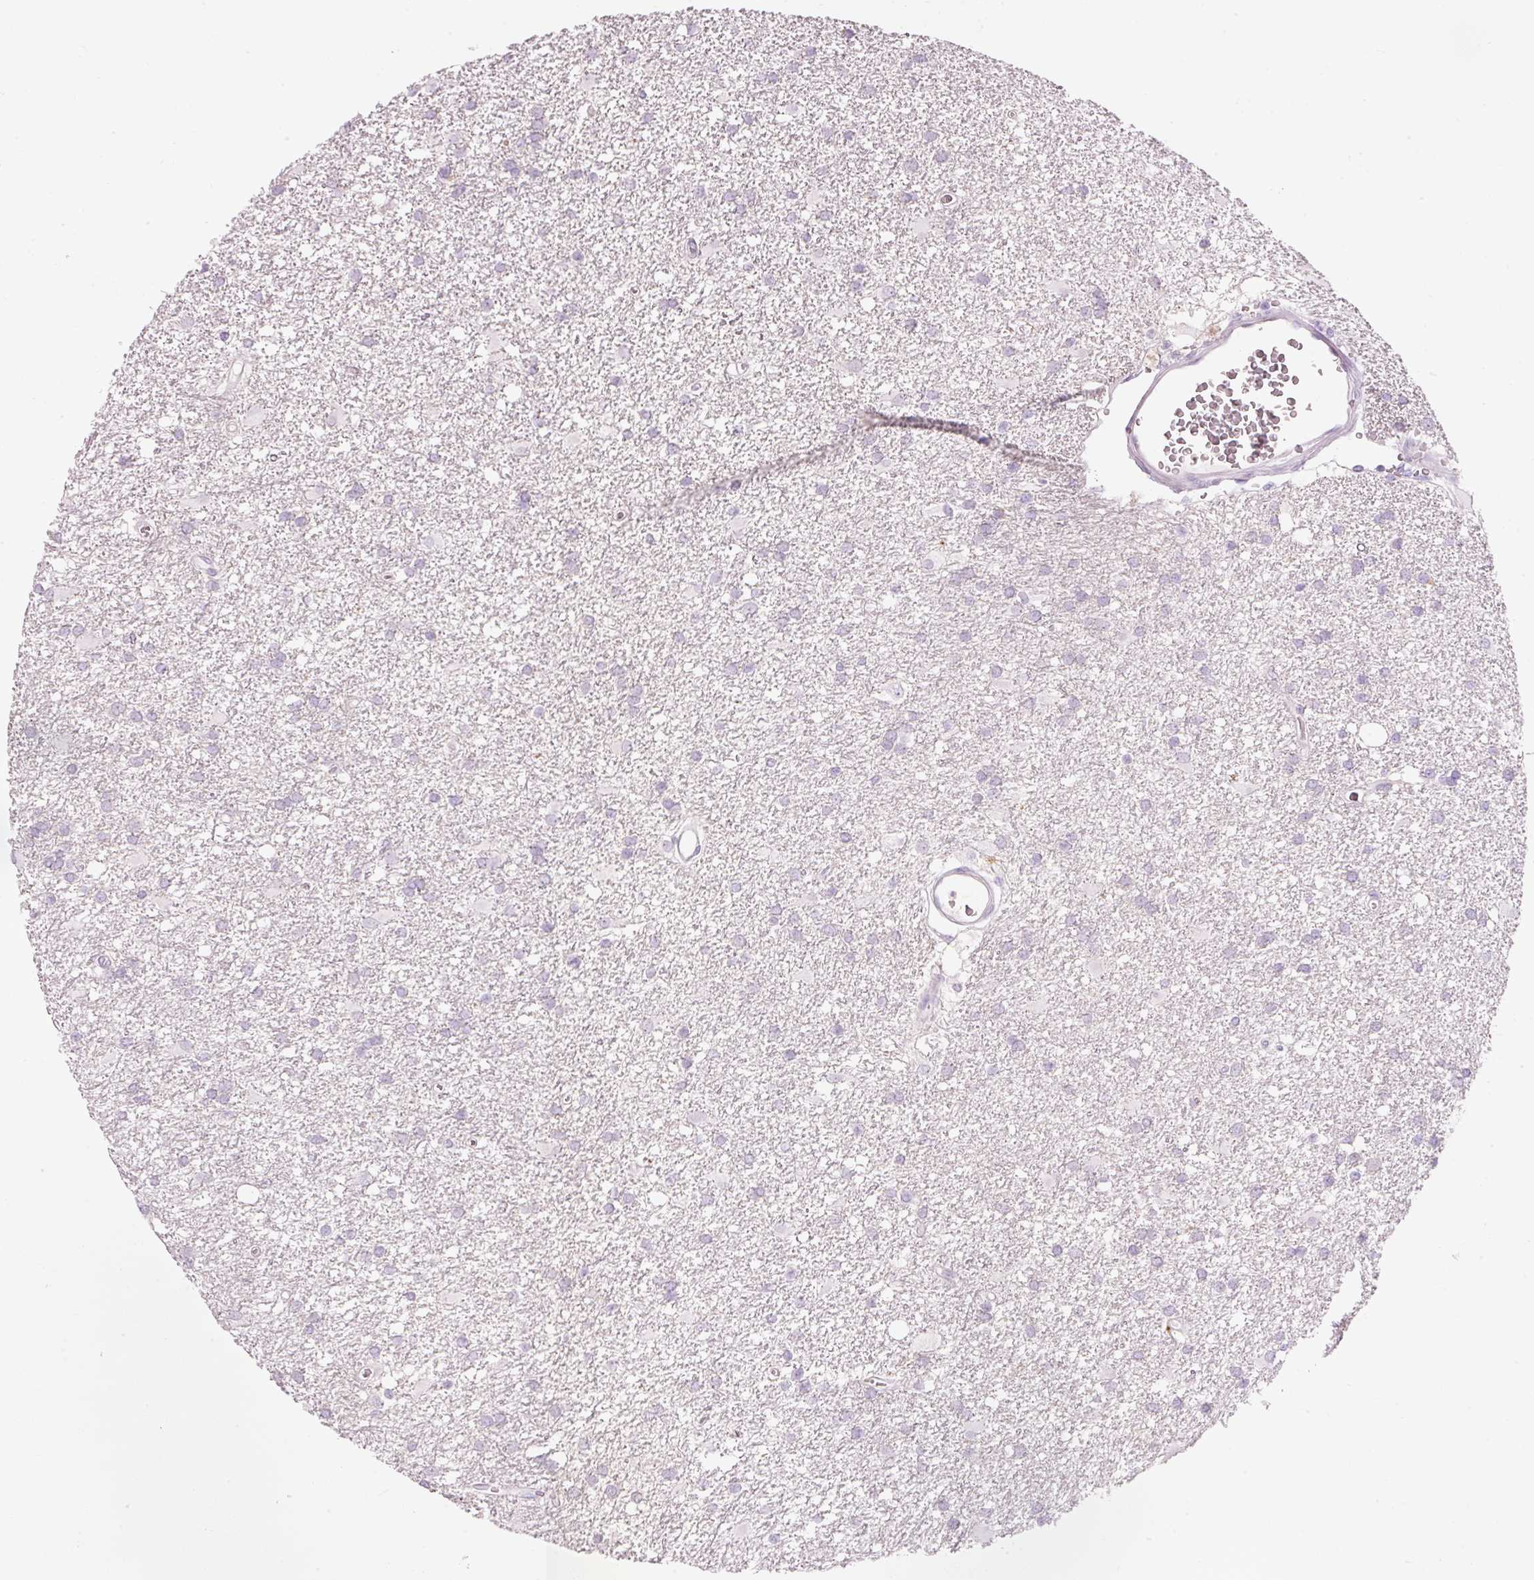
{"staining": {"intensity": "negative", "quantity": "none", "location": "none"}, "tissue": "glioma", "cell_type": "Tumor cells", "image_type": "cancer", "snomed": [{"axis": "morphology", "description": "Glioma, malignant, High grade"}, {"axis": "topography", "description": "Brain"}], "caption": "This photomicrograph is of high-grade glioma (malignant) stained with immunohistochemistry (IHC) to label a protein in brown with the nuclei are counter-stained blue. There is no positivity in tumor cells.", "gene": "DHRS11", "patient": {"sex": "male", "age": 48}}